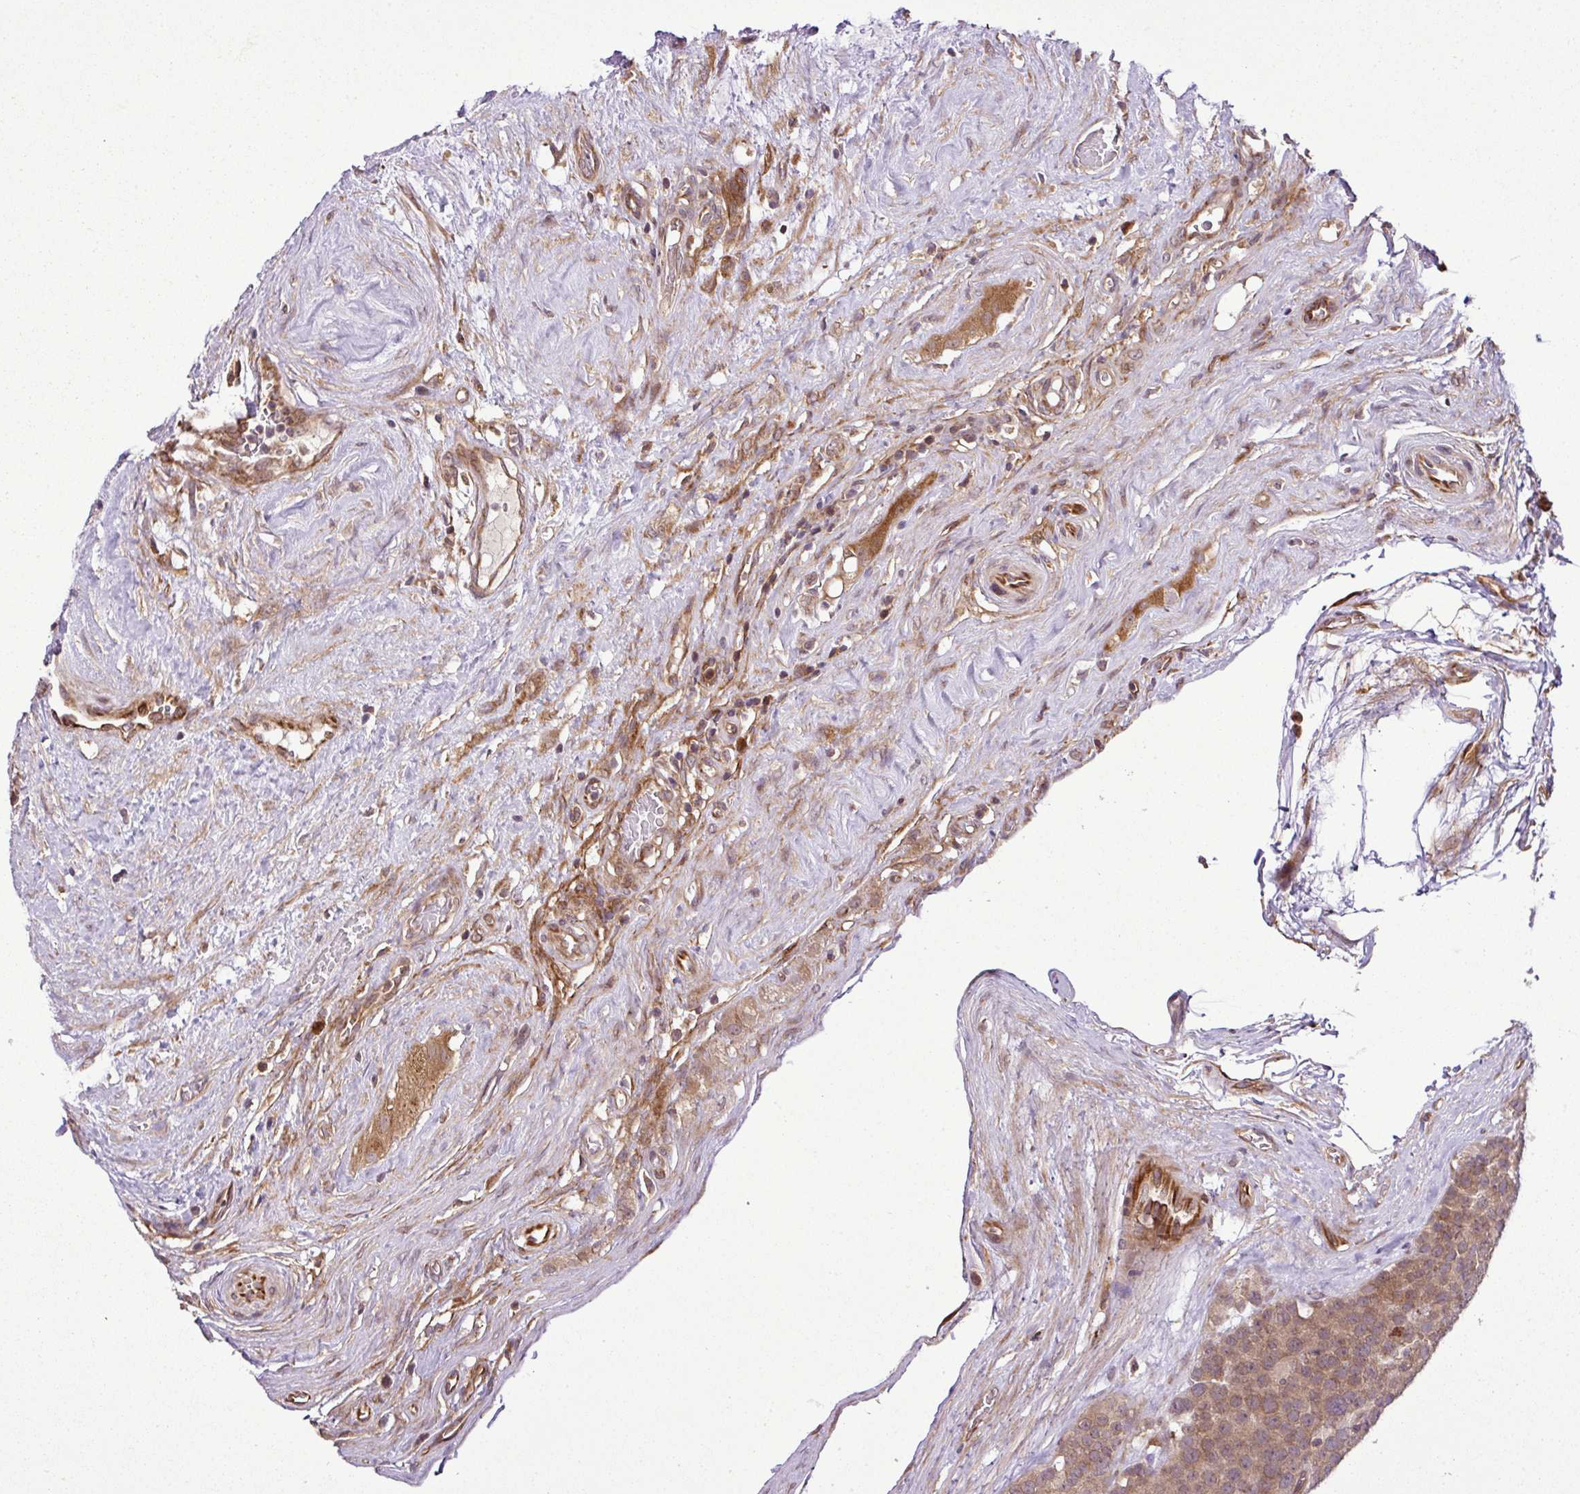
{"staining": {"intensity": "moderate", "quantity": ">75%", "location": "cytoplasmic/membranous"}, "tissue": "testis cancer", "cell_type": "Tumor cells", "image_type": "cancer", "snomed": [{"axis": "morphology", "description": "Seminoma, NOS"}, {"axis": "topography", "description": "Testis"}], "caption": "Immunohistochemistry (IHC) staining of testis cancer, which displays medium levels of moderate cytoplasmic/membranous expression in approximately >75% of tumor cells indicating moderate cytoplasmic/membranous protein staining. The staining was performed using DAB (3,3'-diaminobenzidine) (brown) for protein detection and nuclei were counterstained in hematoxylin (blue).", "gene": "DLGAP4", "patient": {"sex": "male", "age": 71}}